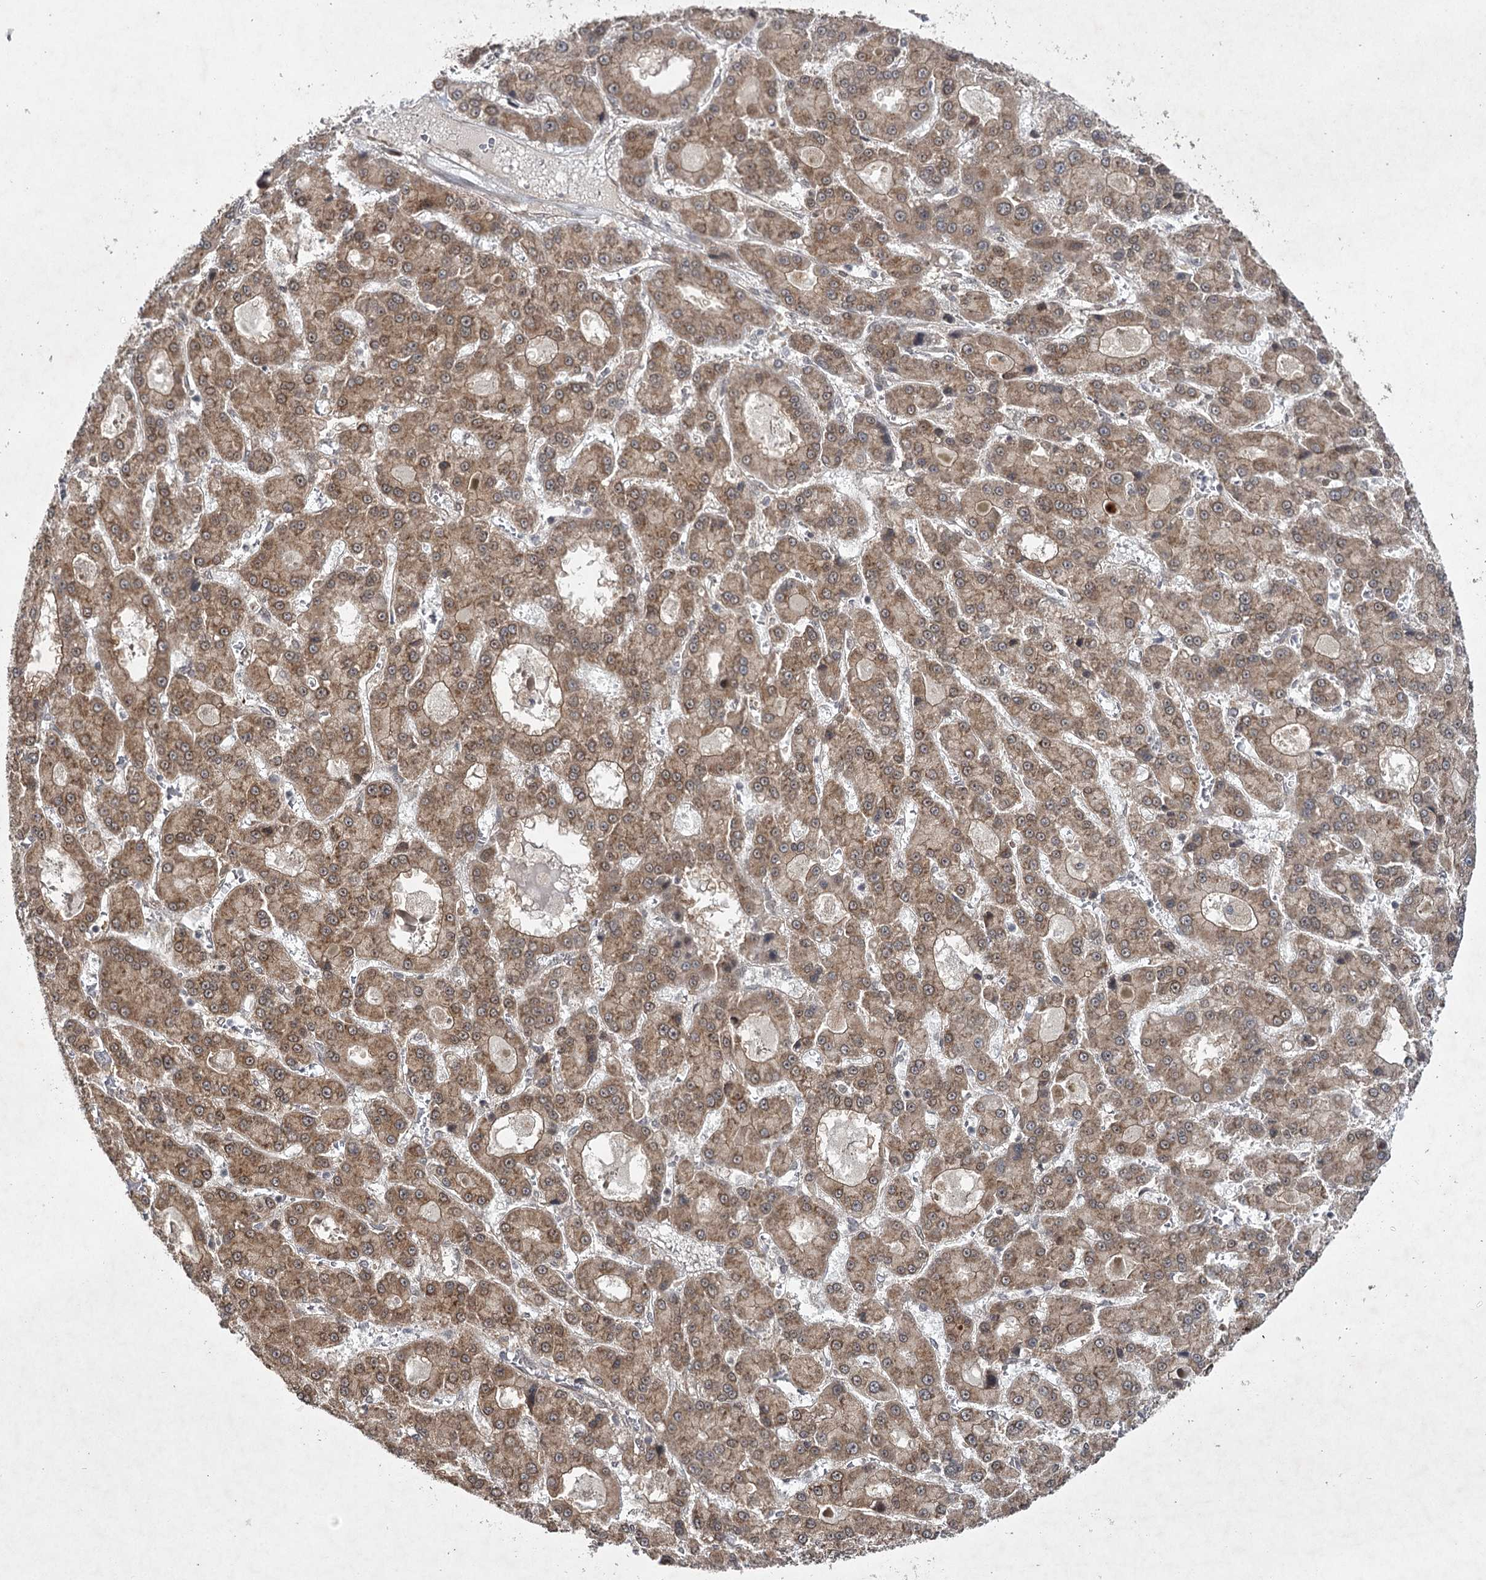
{"staining": {"intensity": "moderate", "quantity": ">75%", "location": "cytoplasmic/membranous"}, "tissue": "liver cancer", "cell_type": "Tumor cells", "image_type": "cancer", "snomed": [{"axis": "morphology", "description": "Carcinoma, Hepatocellular, NOS"}, {"axis": "topography", "description": "Liver"}], "caption": "Liver cancer (hepatocellular carcinoma) stained for a protein shows moderate cytoplasmic/membranous positivity in tumor cells.", "gene": "DCUN1D4", "patient": {"sex": "male", "age": 70}}